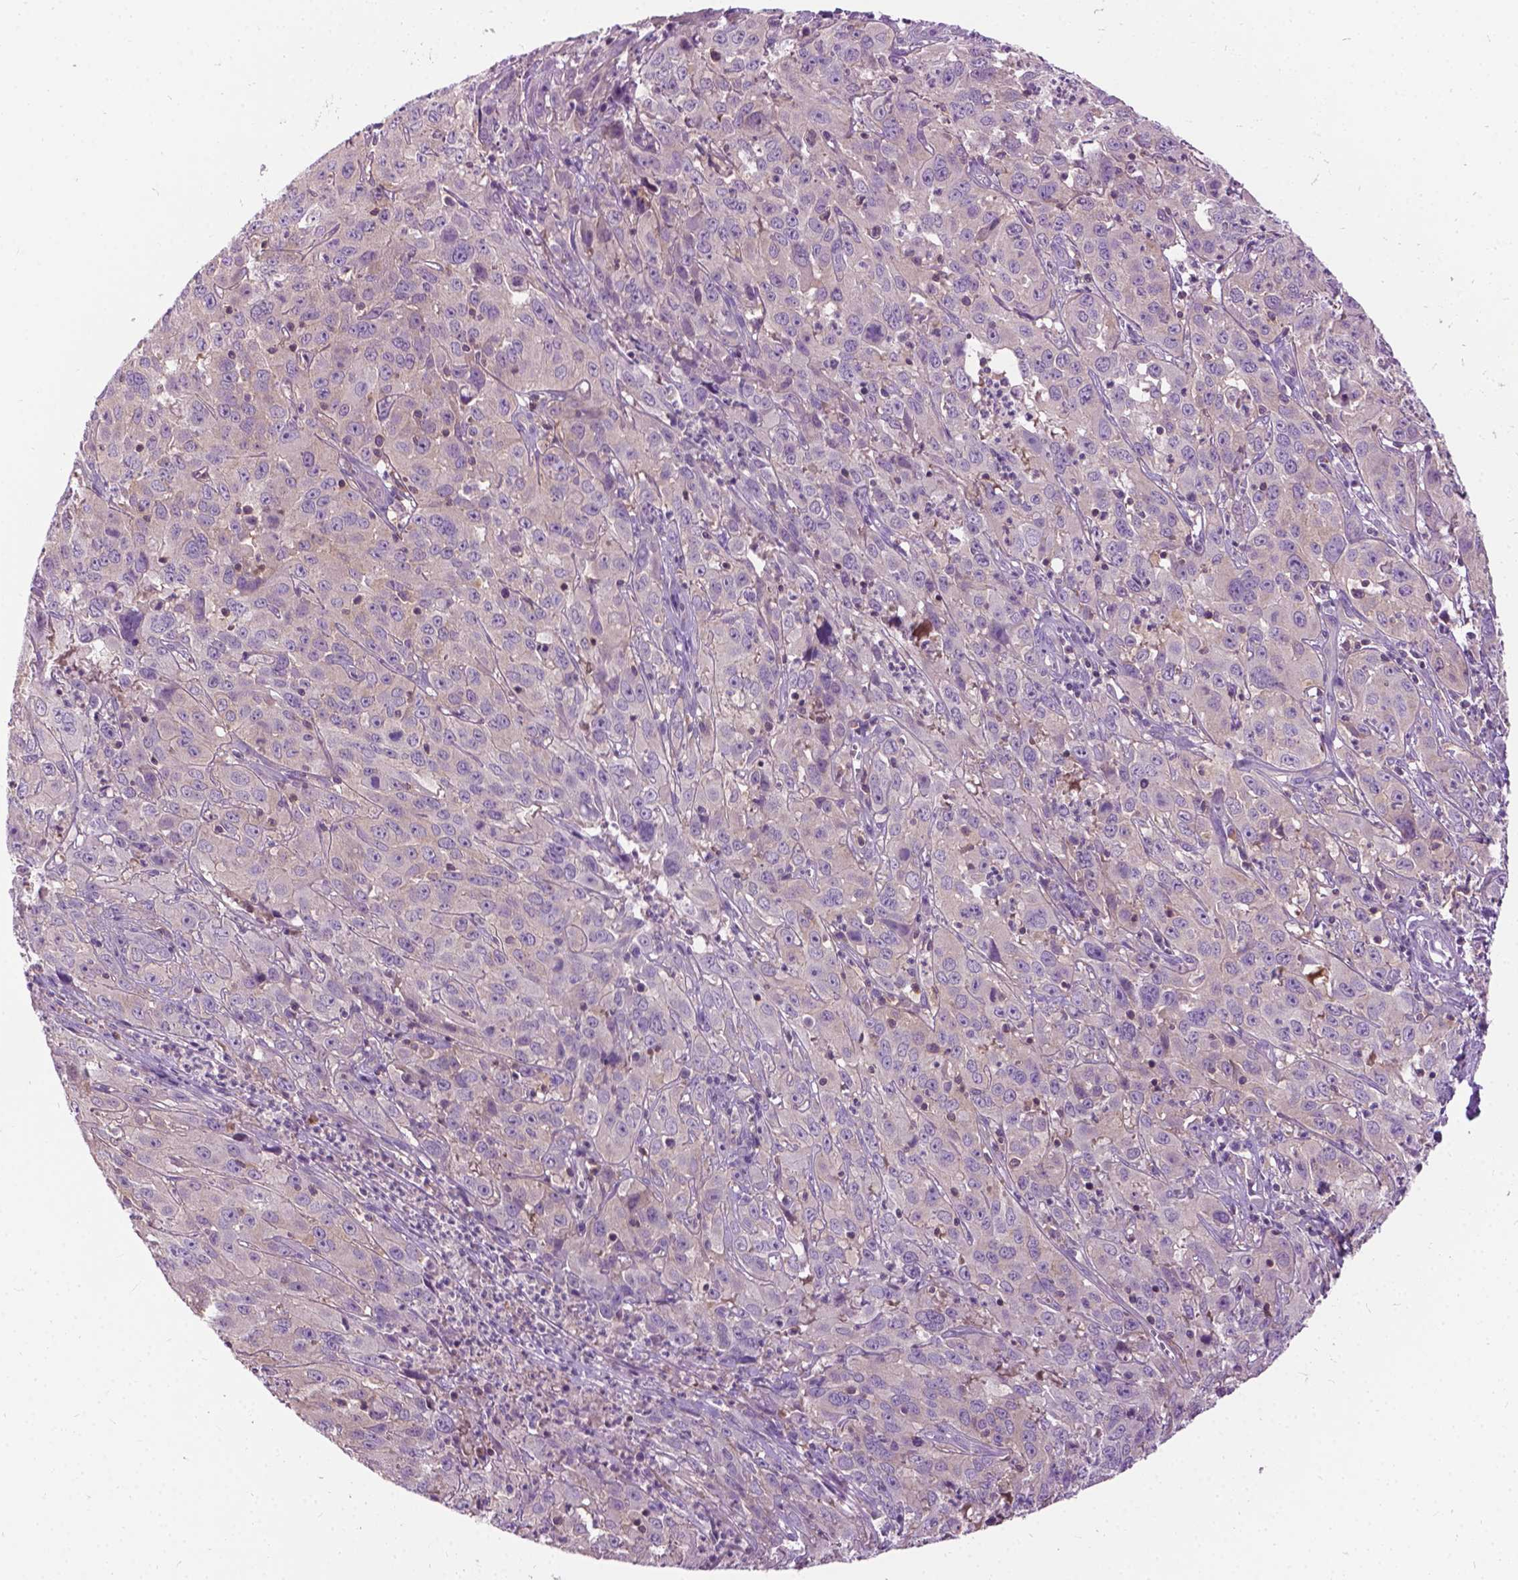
{"staining": {"intensity": "negative", "quantity": "none", "location": "none"}, "tissue": "cervical cancer", "cell_type": "Tumor cells", "image_type": "cancer", "snomed": [{"axis": "morphology", "description": "Squamous cell carcinoma, NOS"}, {"axis": "topography", "description": "Cervix"}], "caption": "The immunohistochemistry image has no significant positivity in tumor cells of squamous cell carcinoma (cervical) tissue.", "gene": "JAK3", "patient": {"sex": "female", "age": 32}}